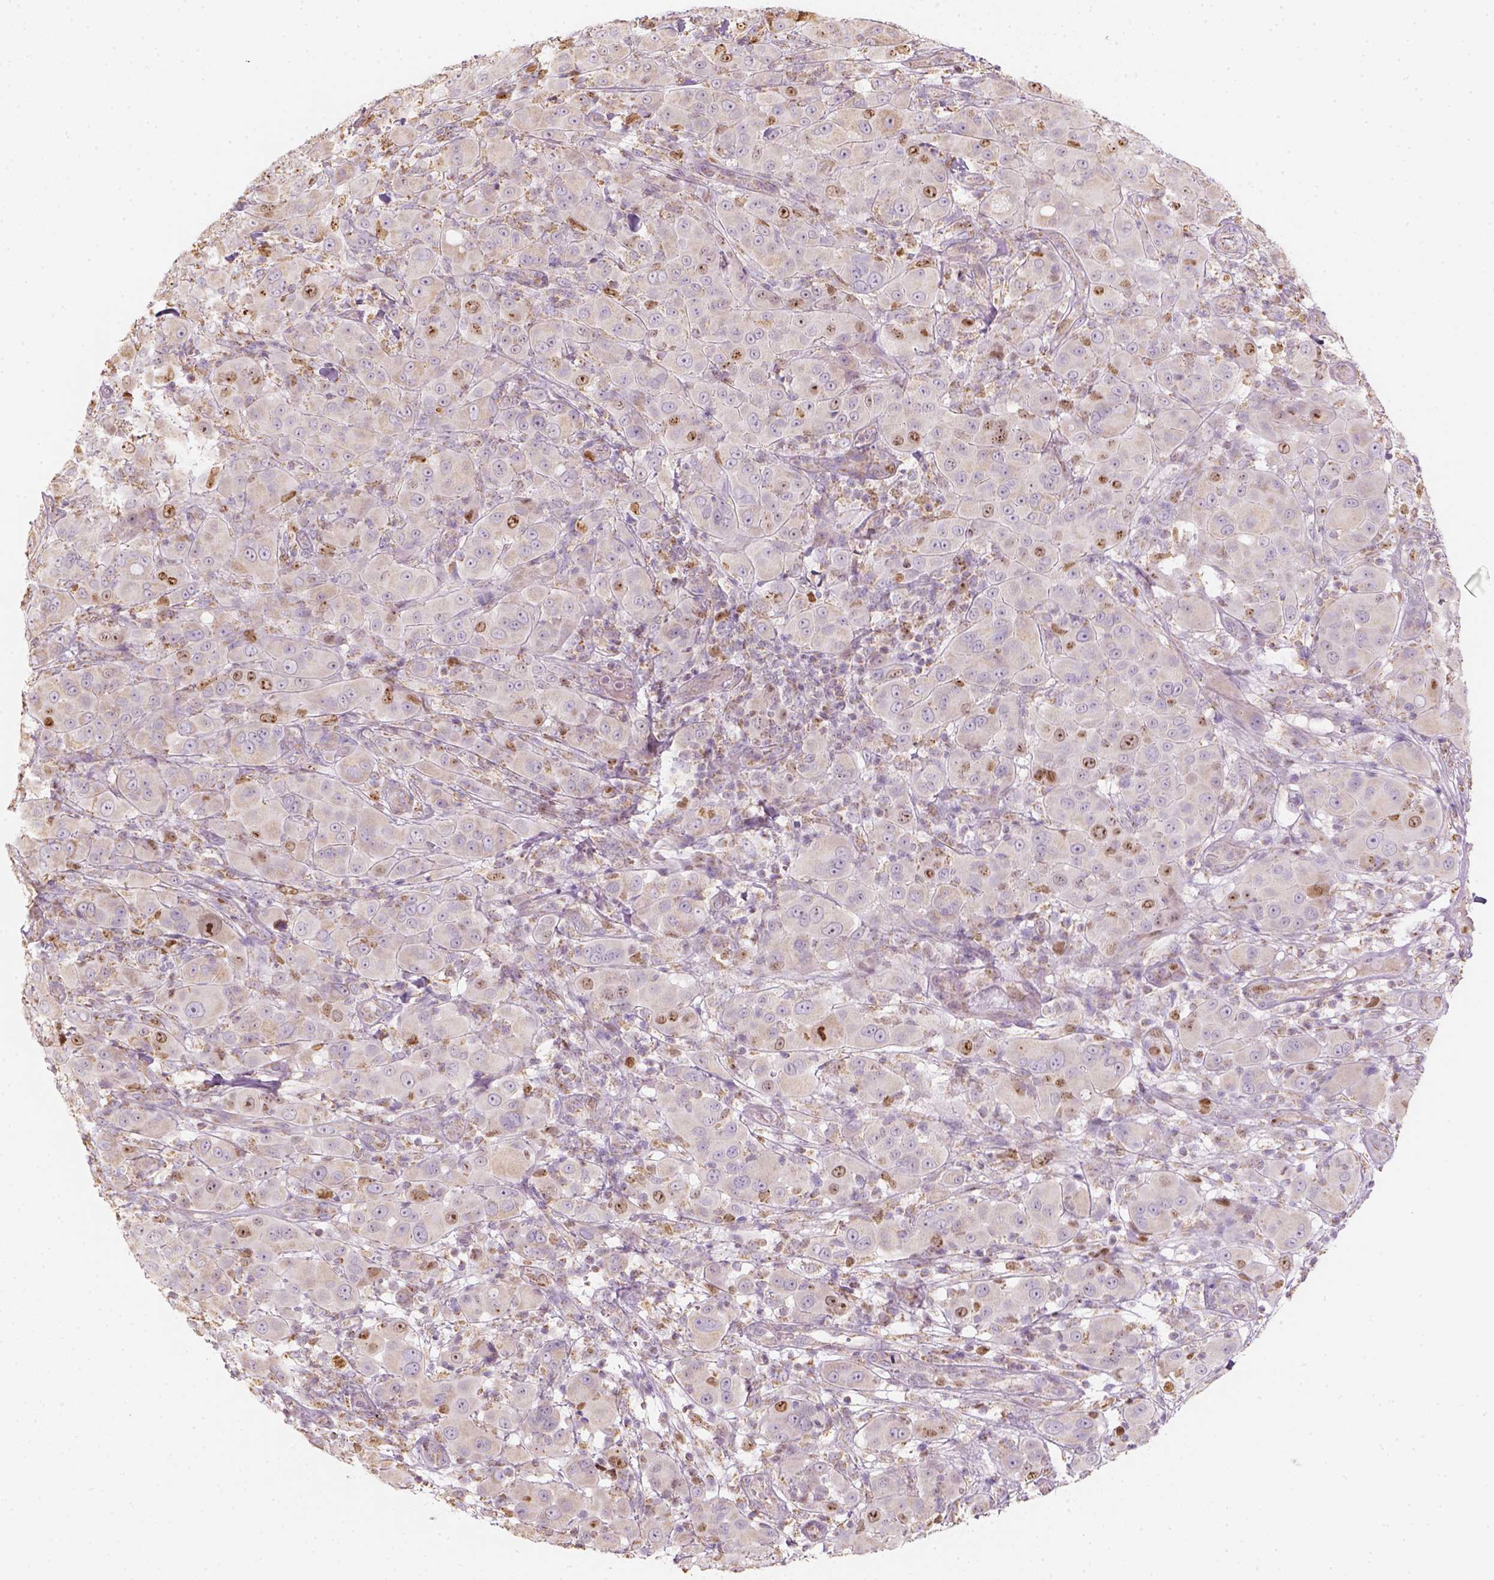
{"staining": {"intensity": "weak", "quantity": "<25%", "location": "cytoplasmic/membranous"}, "tissue": "melanoma", "cell_type": "Tumor cells", "image_type": "cancer", "snomed": [{"axis": "morphology", "description": "Malignant melanoma, NOS"}, {"axis": "topography", "description": "Skin"}], "caption": "The micrograph exhibits no significant positivity in tumor cells of melanoma.", "gene": "LCA5", "patient": {"sex": "female", "age": 87}}